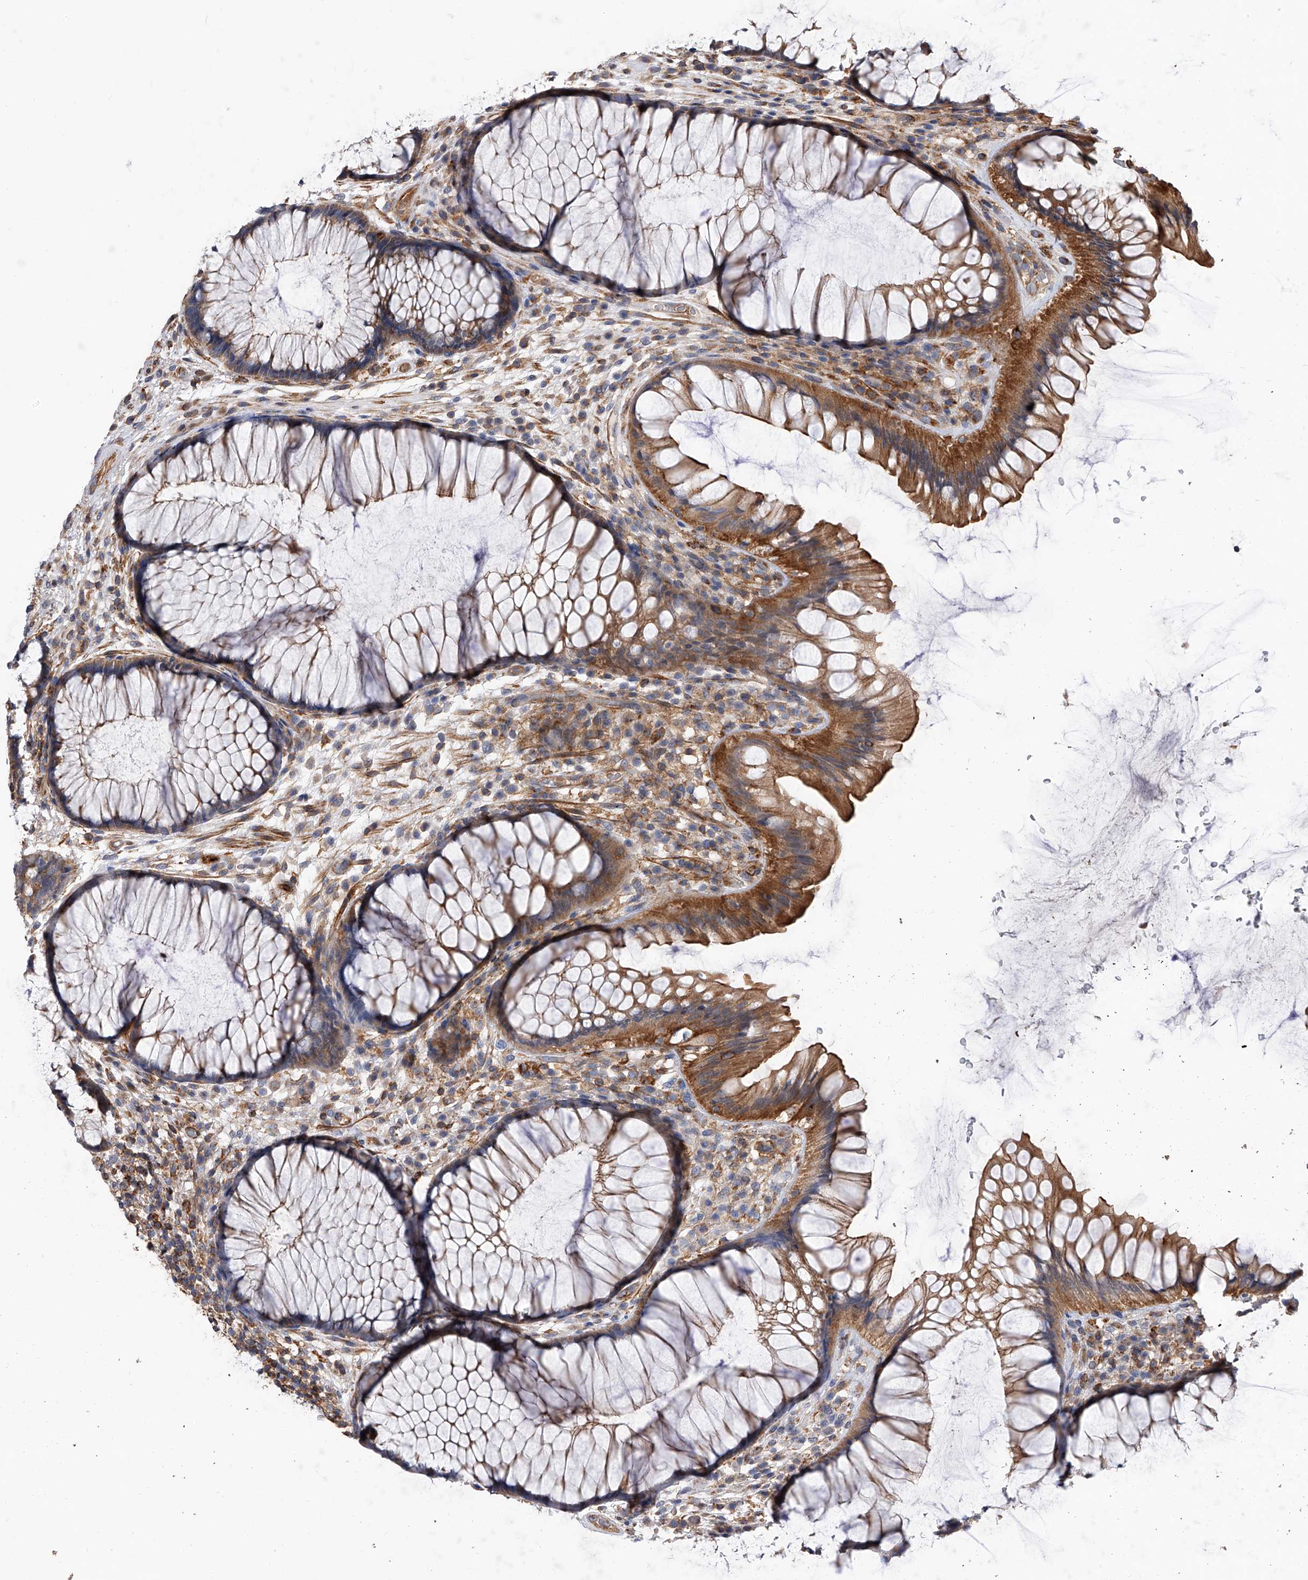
{"staining": {"intensity": "moderate", "quantity": ">75%", "location": "cytoplasmic/membranous"}, "tissue": "rectum", "cell_type": "Glandular cells", "image_type": "normal", "snomed": [{"axis": "morphology", "description": "Normal tissue, NOS"}, {"axis": "topography", "description": "Rectum"}], "caption": "This histopathology image exhibits immunohistochemistry (IHC) staining of normal rectum, with medium moderate cytoplasmic/membranous expression in about >75% of glandular cells.", "gene": "PISD", "patient": {"sex": "male", "age": 51}}